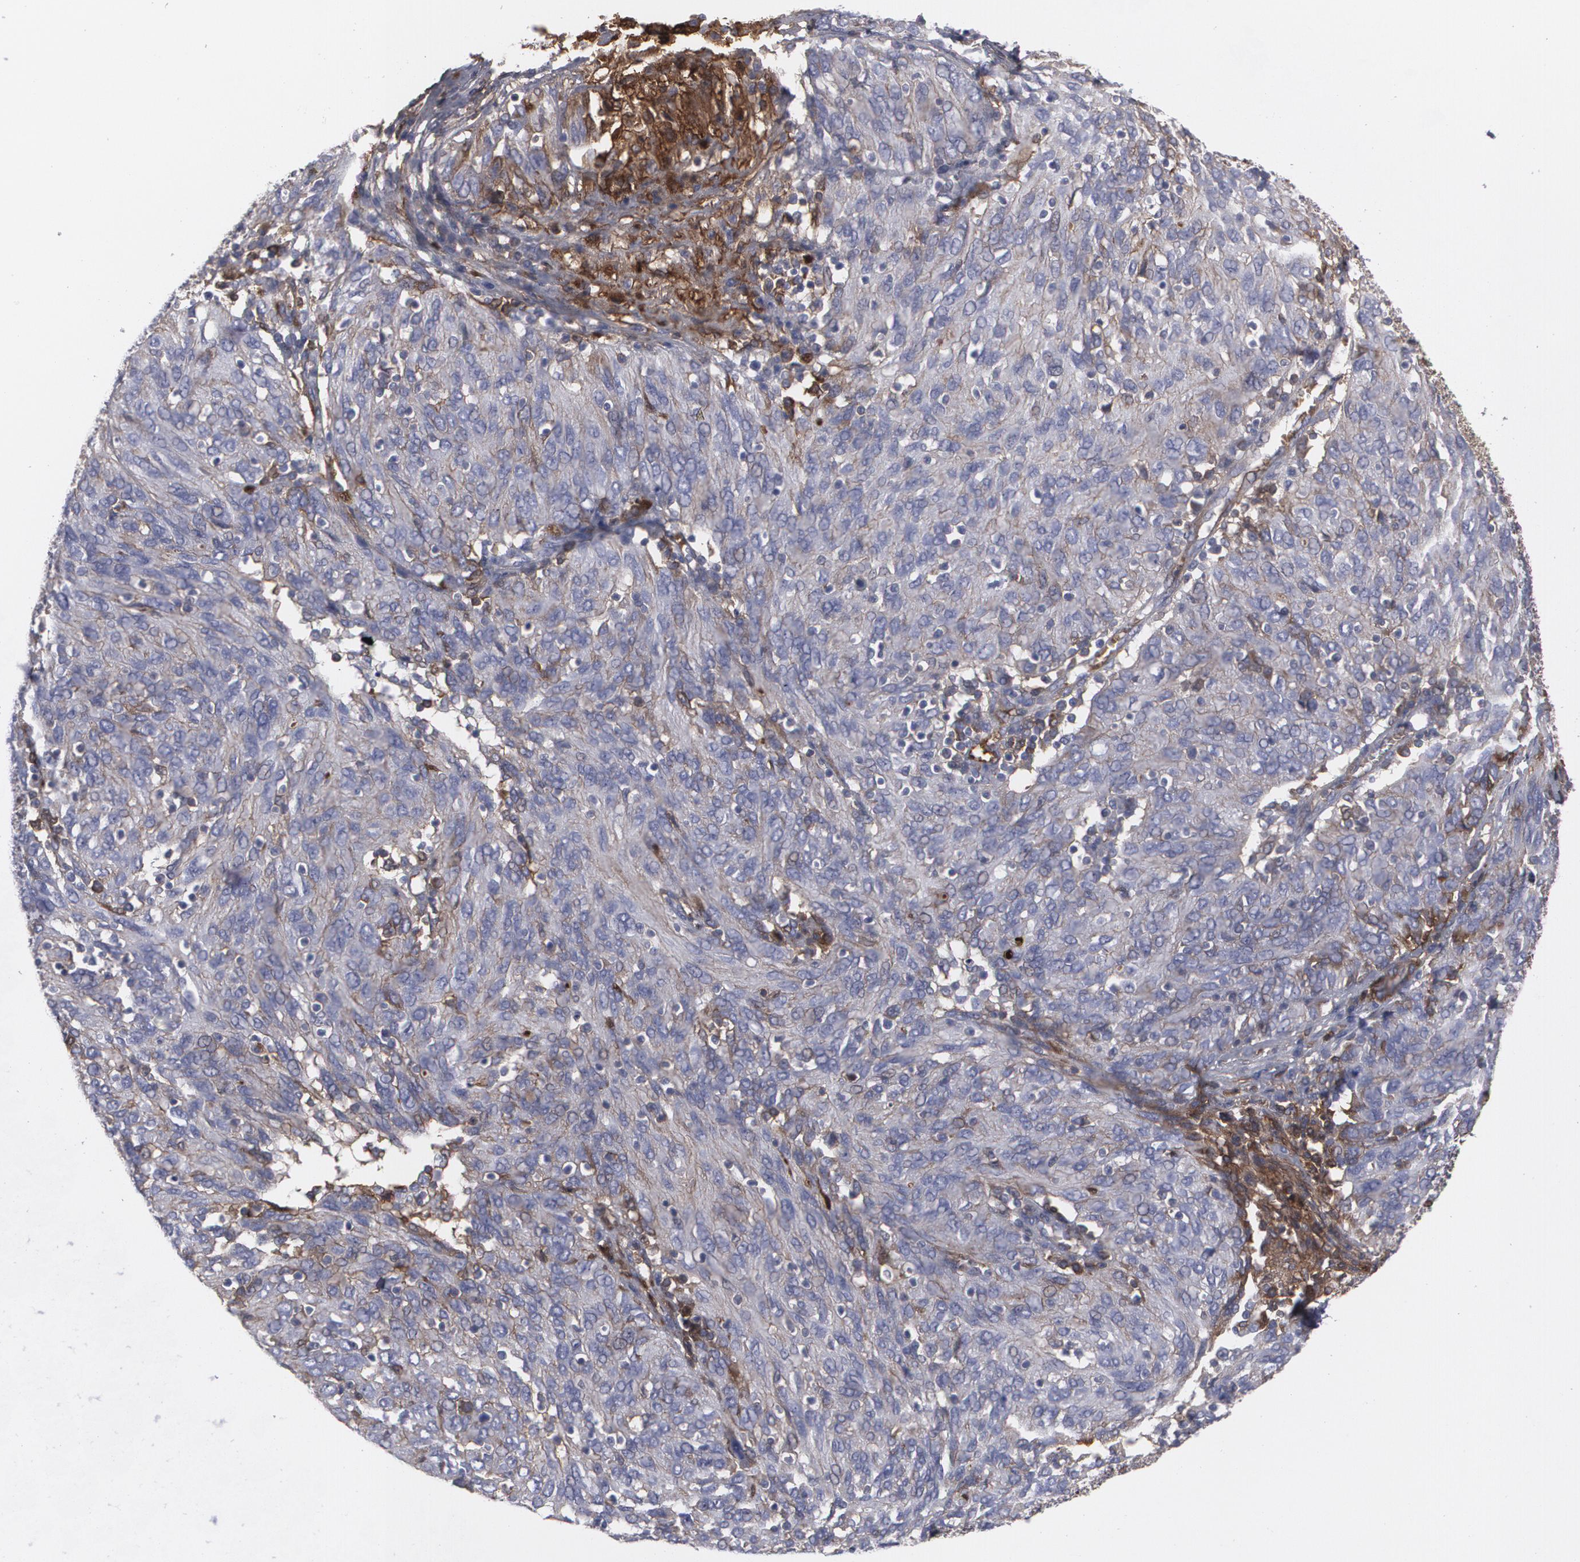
{"staining": {"intensity": "negative", "quantity": "none", "location": "none"}, "tissue": "ovarian cancer", "cell_type": "Tumor cells", "image_type": "cancer", "snomed": [{"axis": "morphology", "description": "Cystadenocarcinoma, serous, NOS"}, {"axis": "topography", "description": "Ovary"}], "caption": "Immunohistochemistry of human ovarian serous cystadenocarcinoma shows no expression in tumor cells.", "gene": "LRG1", "patient": {"sex": "female", "age": 84}}